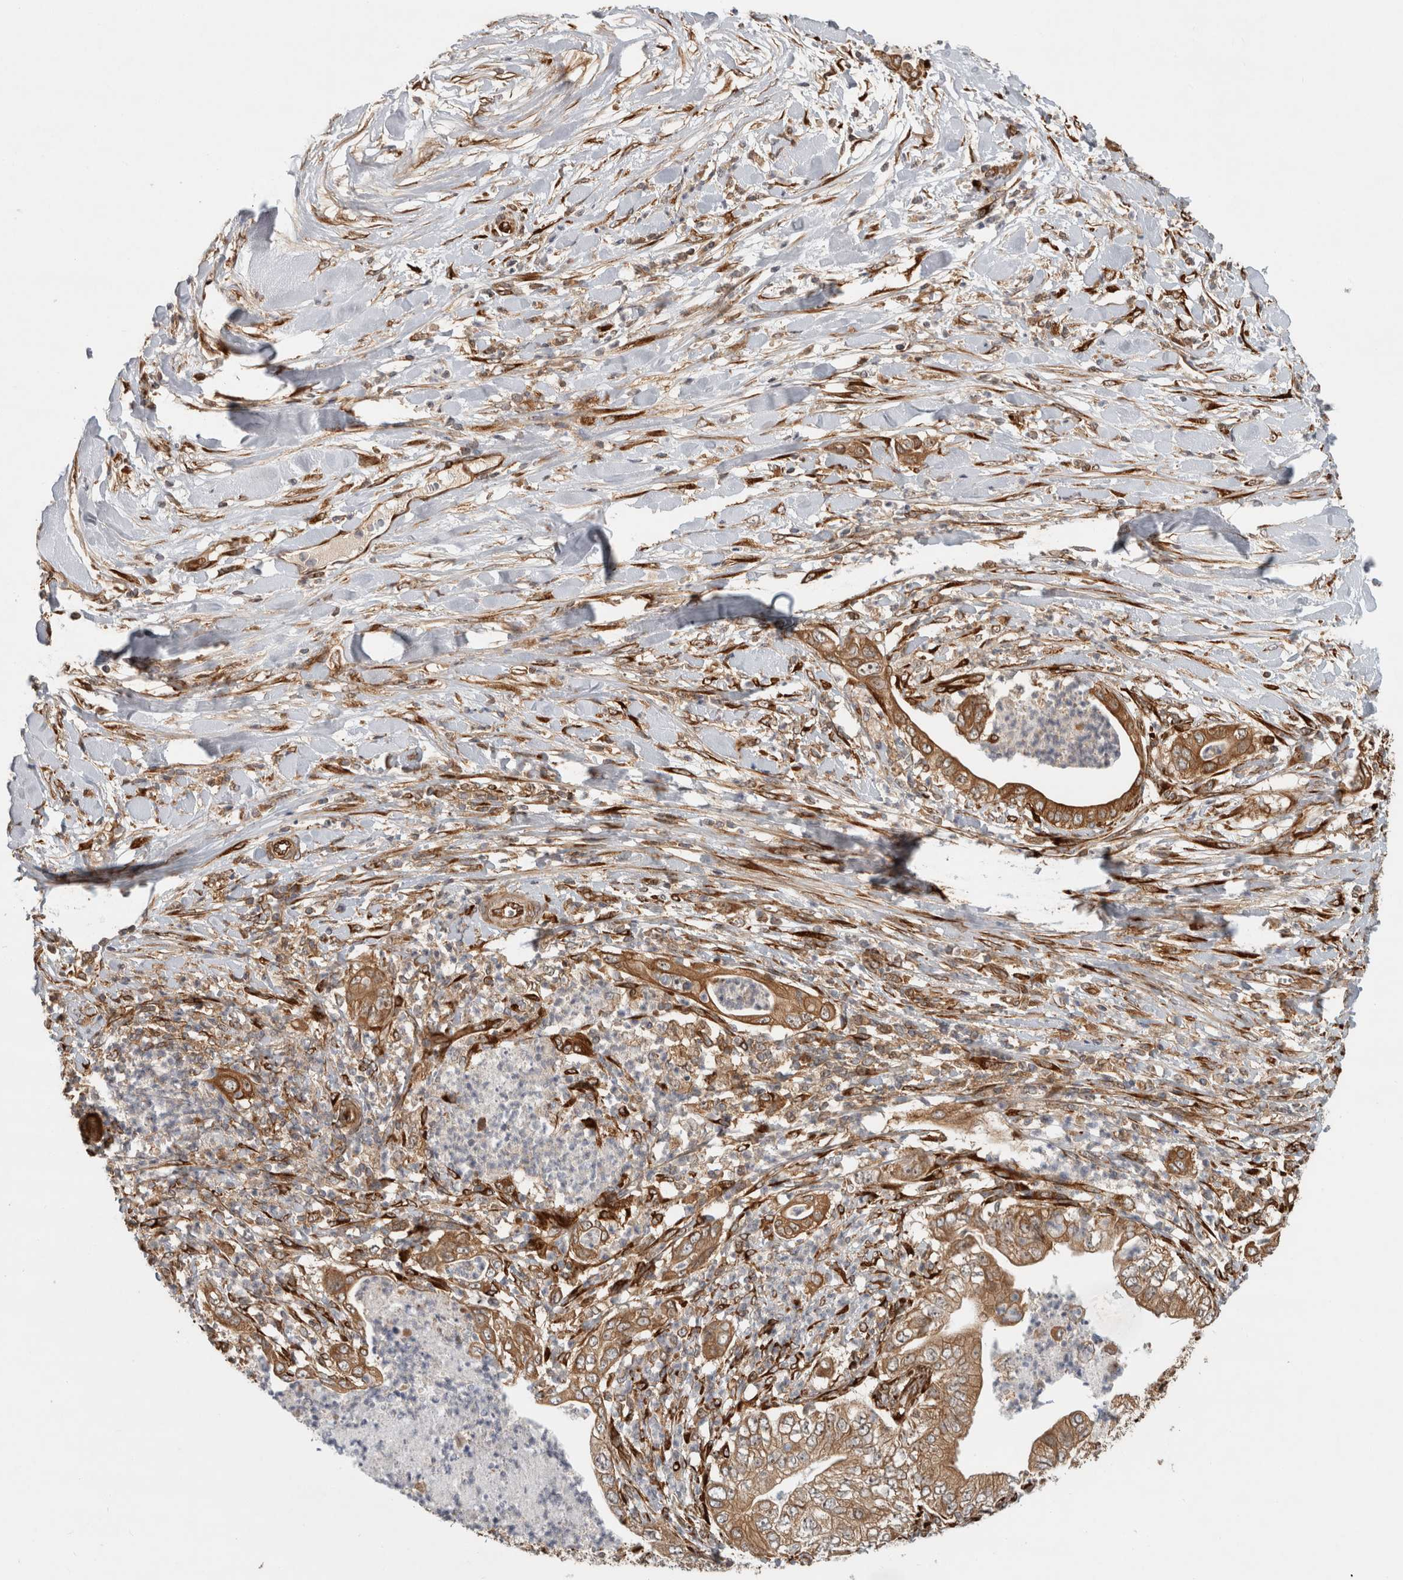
{"staining": {"intensity": "moderate", "quantity": ">75%", "location": "cytoplasmic/membranous"}, "tissue": "pancreatic cancer", "cell_type": "Tumor cells", "image_type": "cancer", "snomed": [{"axis": "morphology", "description": "Adenocarcinoma, NOS"}, {"axis": "topography", "description": "Pancreas"}], "caption": "IHC of adenocarcinoma (pancreatic) shows medium levels of moderate cytoplasmic/membranous expression in about >75% of tumor cells.", "gene": "TUBD1", "patient": {"sex": "female", "age": 78}}